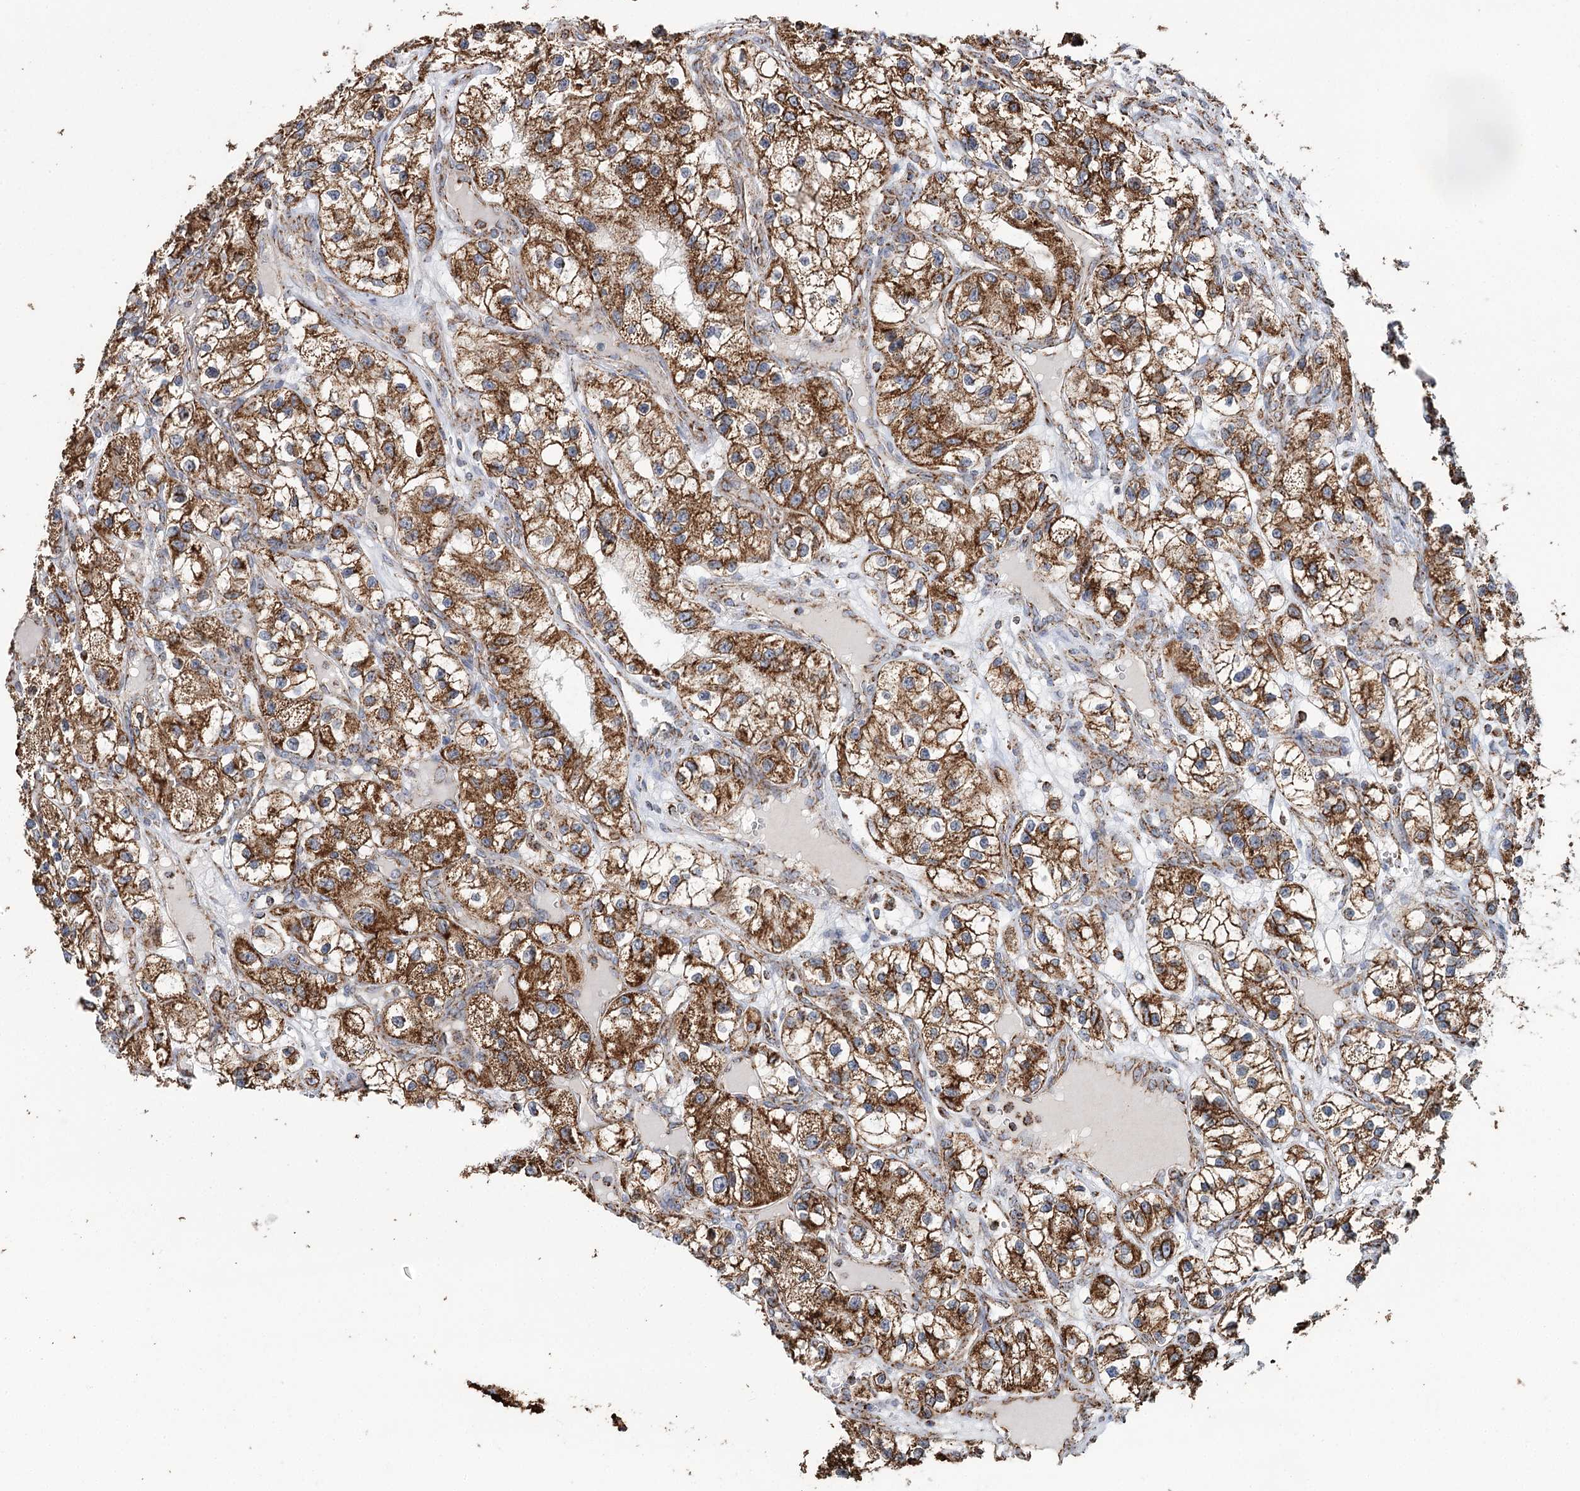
{"staining": {"intensity": "strong", "quantity": ">75%", "location": "cytoplasmic/membranous"}, "tissue": "renal cancer", "cell_type": "Tumor cells", "image_type": "cancer", "snomed": [{"axis": "morphology", "description": "Adenocarcinoma, NOS"}, {"axis": "topography", "description": "Kidney"}], "caption": "Tumor cells show strong cytoplasmic/membranous positivity in approximately >75% of cells in renal cancer (adenocarcinoma). Using DAB (brown) and hematoxylin (blue) stains, captured at high magnification using brightfield microscopy.", "gene": "APH1A", "patient": {"sex": "female", "age": 57}}